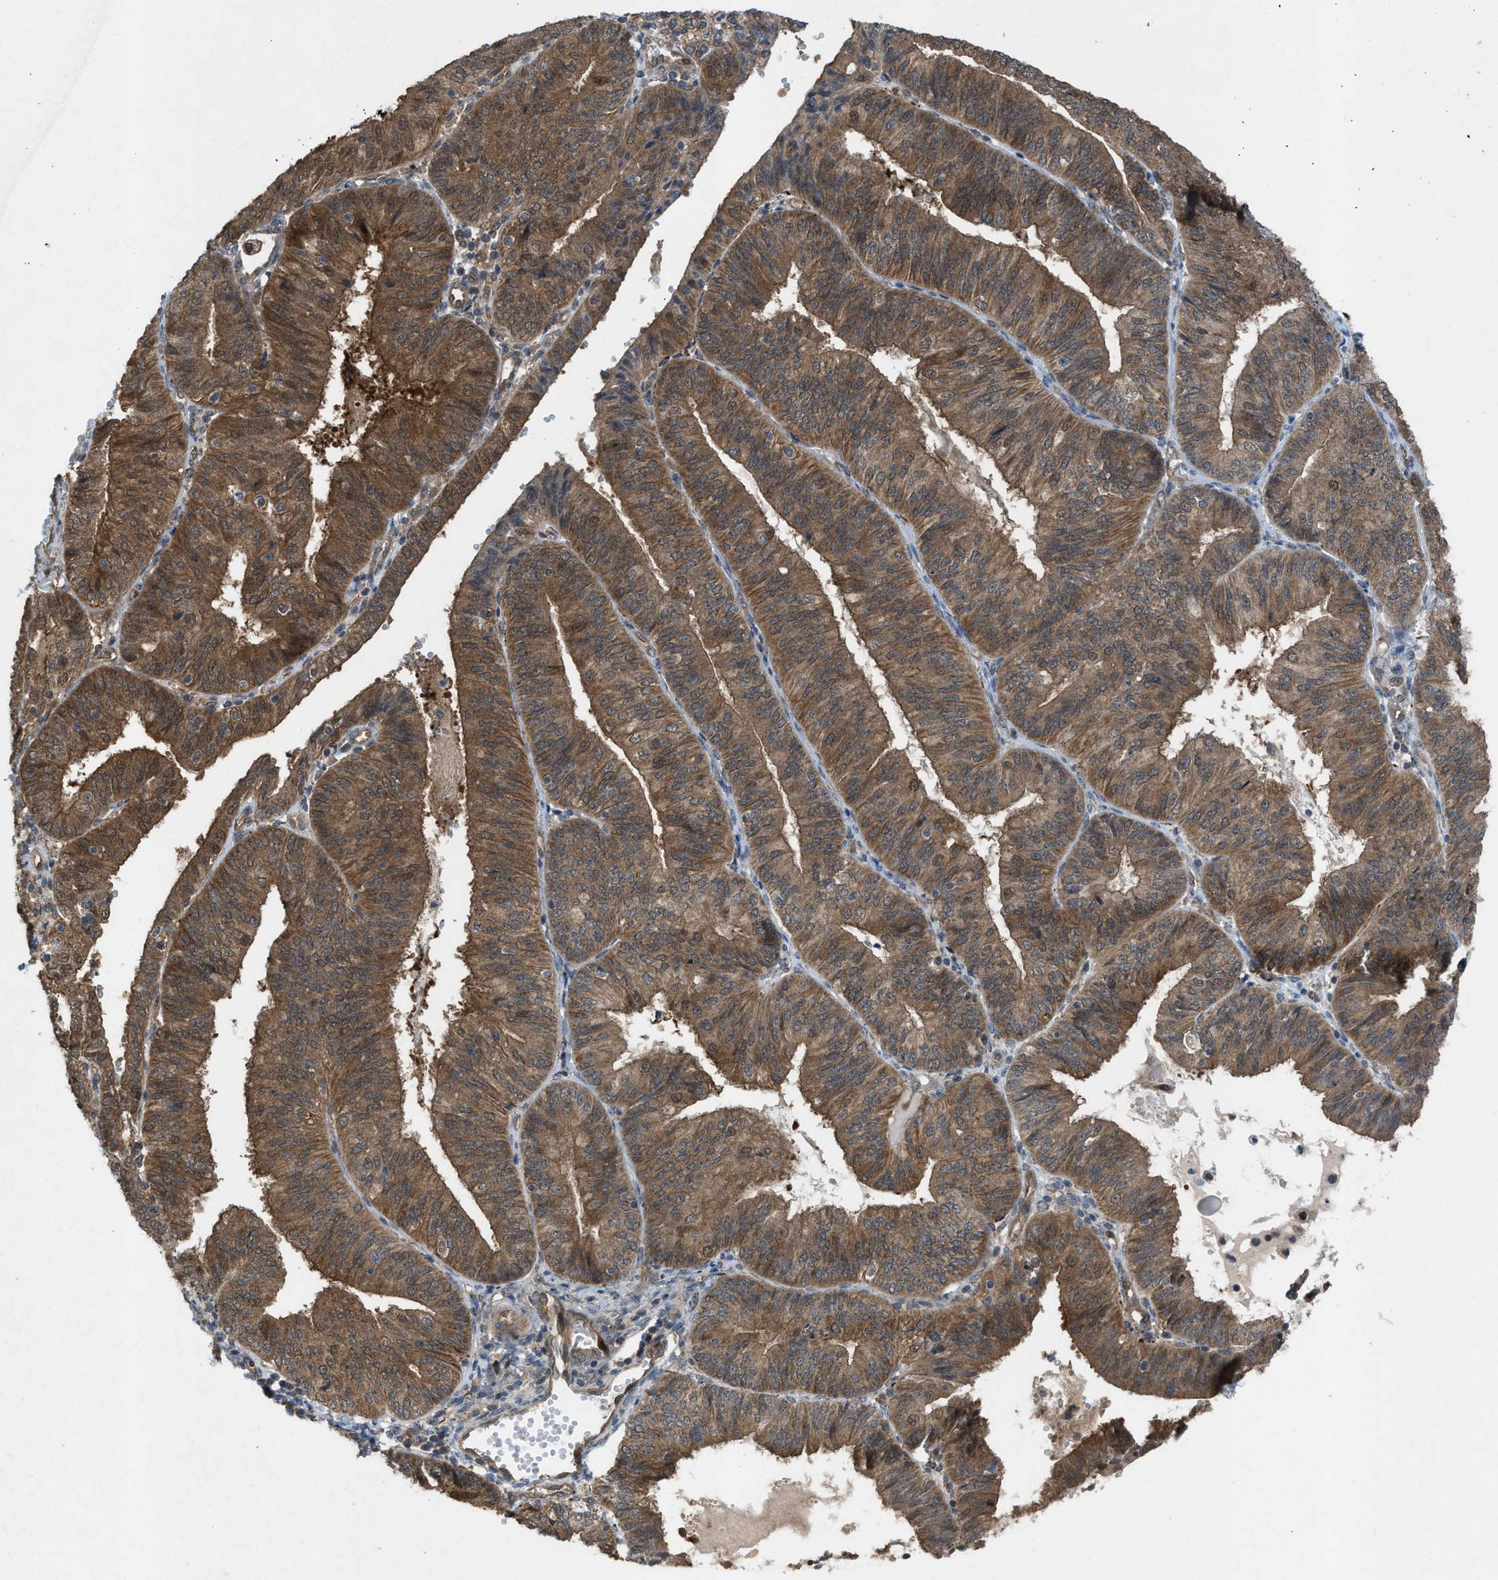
{"staining": {"intensity": "moderate", "quantity": ">75%", "location": "cytoplasmic/membranous"}, "tissue": "endometrial cancer", "cell_type": "Tumor cells", "image_type": "cancer", "snomed": [{"axis": "morphology", "description": "Adenocarcinoma, NOS"}, {"axis": "topography", "description": "Endometrium"}], "caption": "A micrograph of adenocarcinoma (endometrial) stained for a protein demonstrates moderate cytoplasmic/membranous brown staining in tumor cells. (Stains: DAB in brown, nuclei in blue, Microscopy: brightfield microscopy at high magnification).", "gene": "PLAA", "patient": {"sex": "female", "age": 58}}